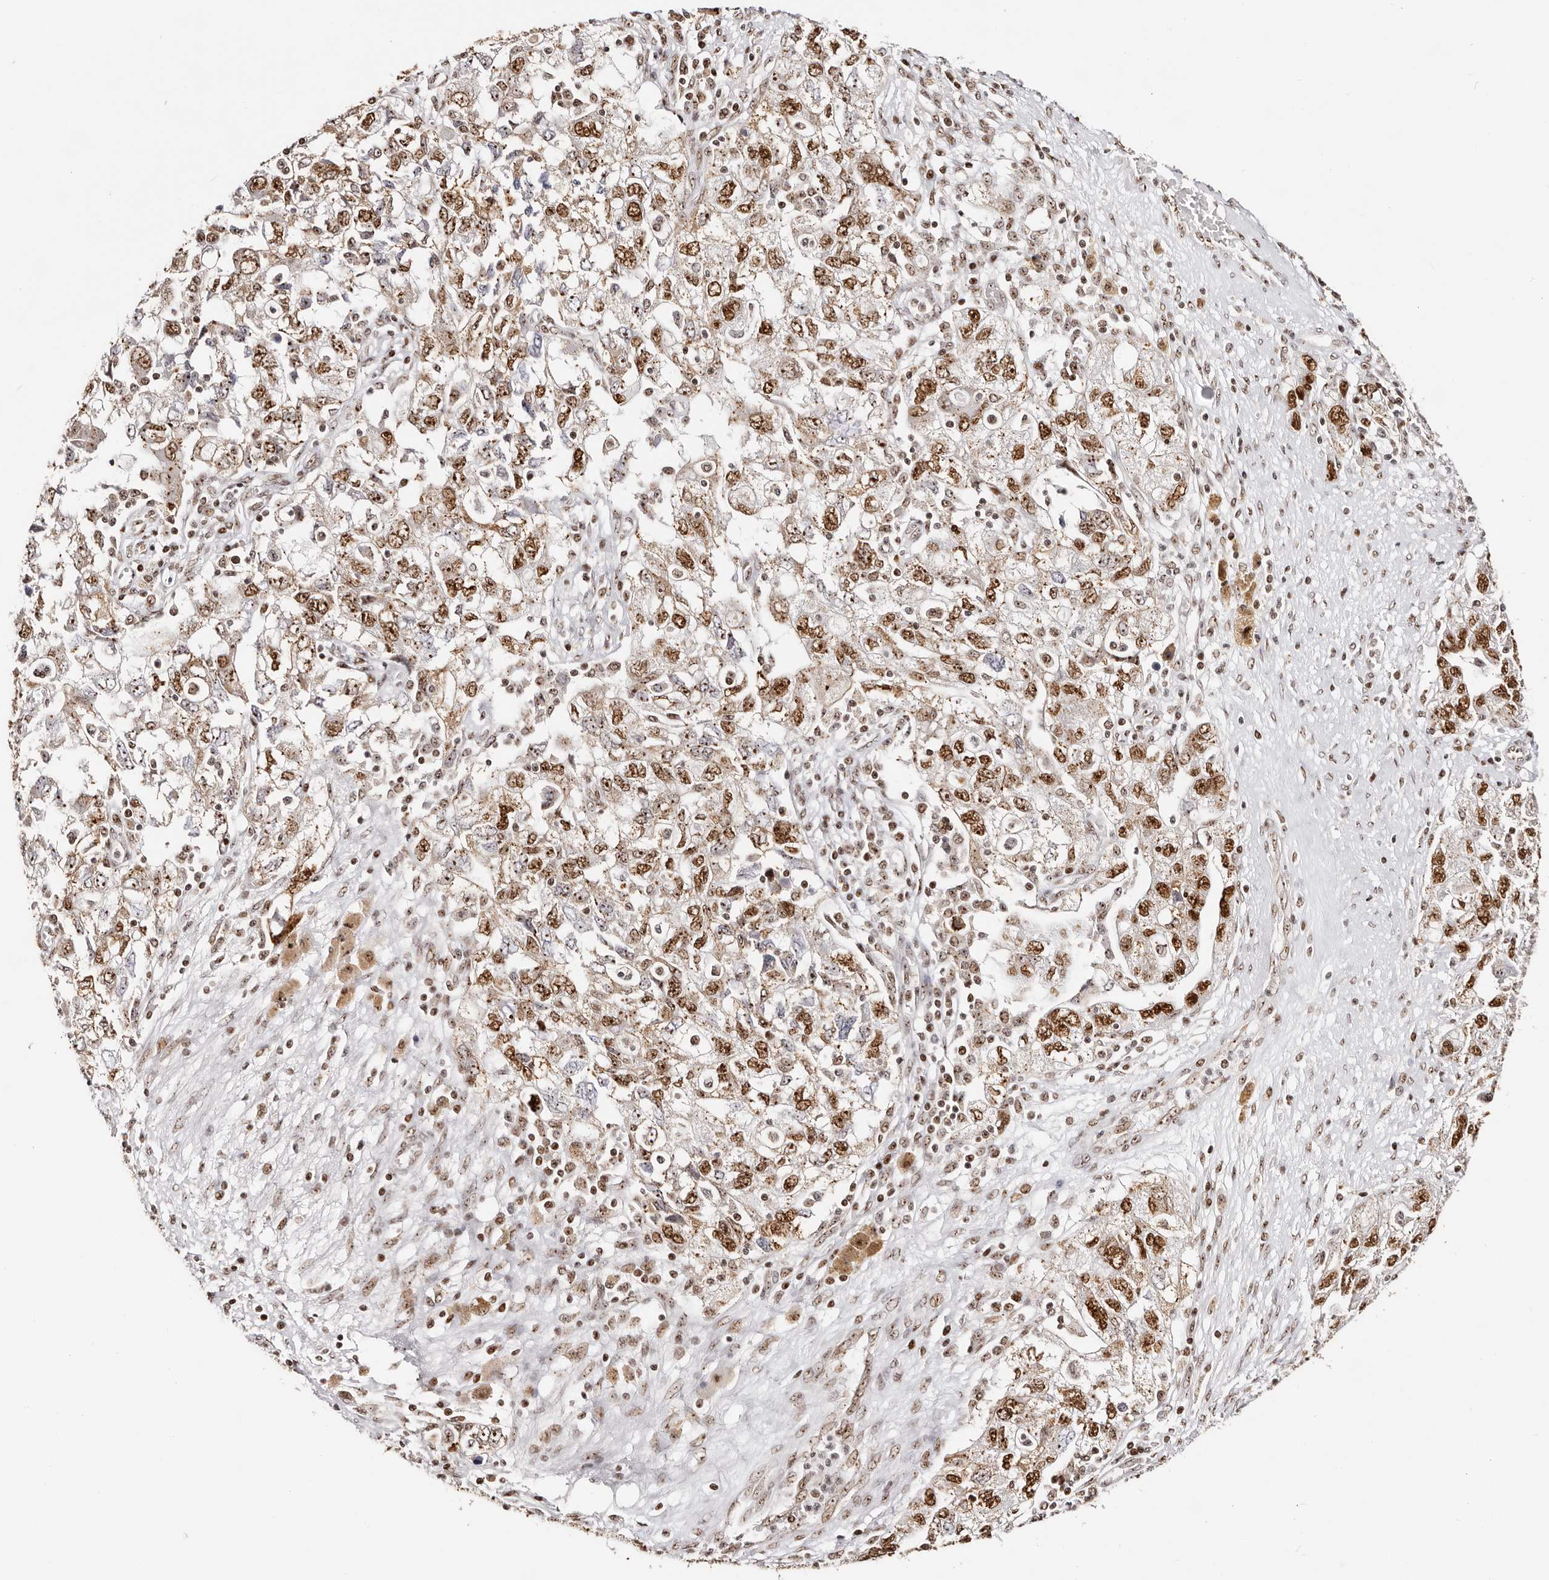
{"staining": {"intensity": "strong", "quantity": ">75%", "location": "nuclear"}, "tissue": "ovarian cancer", "cell_type": "Tumor cells", "image_type": "cancer", "snomed": [{"axis": "morphology", "description": "Carcinoma, NOS"}, {"axis": "morphology", "description": "Cystadenocarcinoma, serous, NOS"}, {"axis": "topography", "description": "Ovary"}], "caption": "Ovarian serous cystadenocarcinoma was stained to show a protein in brown. There is high levels of strong nuclear staining in about >75% of tumor cells.", "gene": "IQGAP3", "patient": {"sex": "female", "age": 69}}